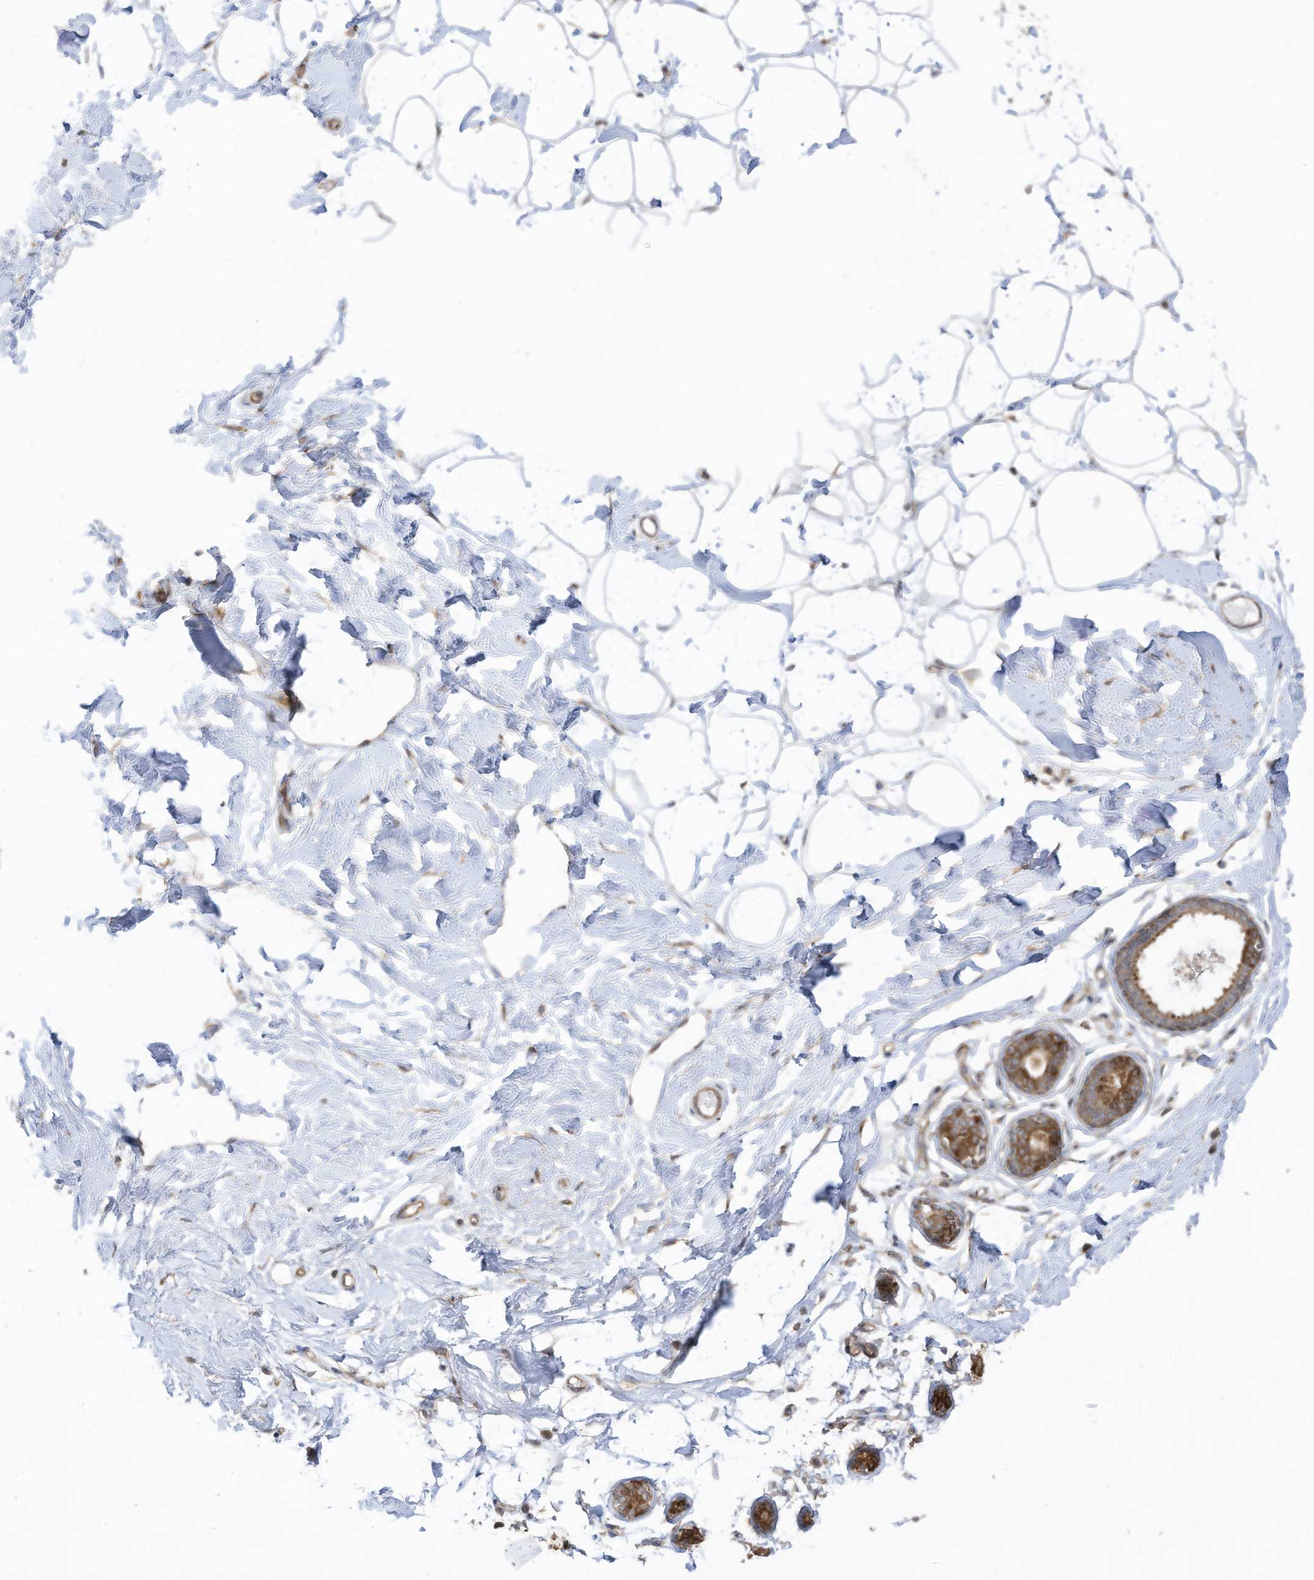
{"staining": {"intensity": "negative", "quantity": "none", "location": "none"}, "tissue": "adipose tissue", "cell_type": "Adipocytes", "image_type": "normal", "snomed": [{"axis": "morphology", "description": "Normal tissue, NOS"}, {"axis": "topography", "description": "Breast"}], "caption": "Adipose tissue stained for a protein using IHC shows no staining adipocytes.", "gene": "REPS1", "patient": {"sex": "female", "age": 23}}